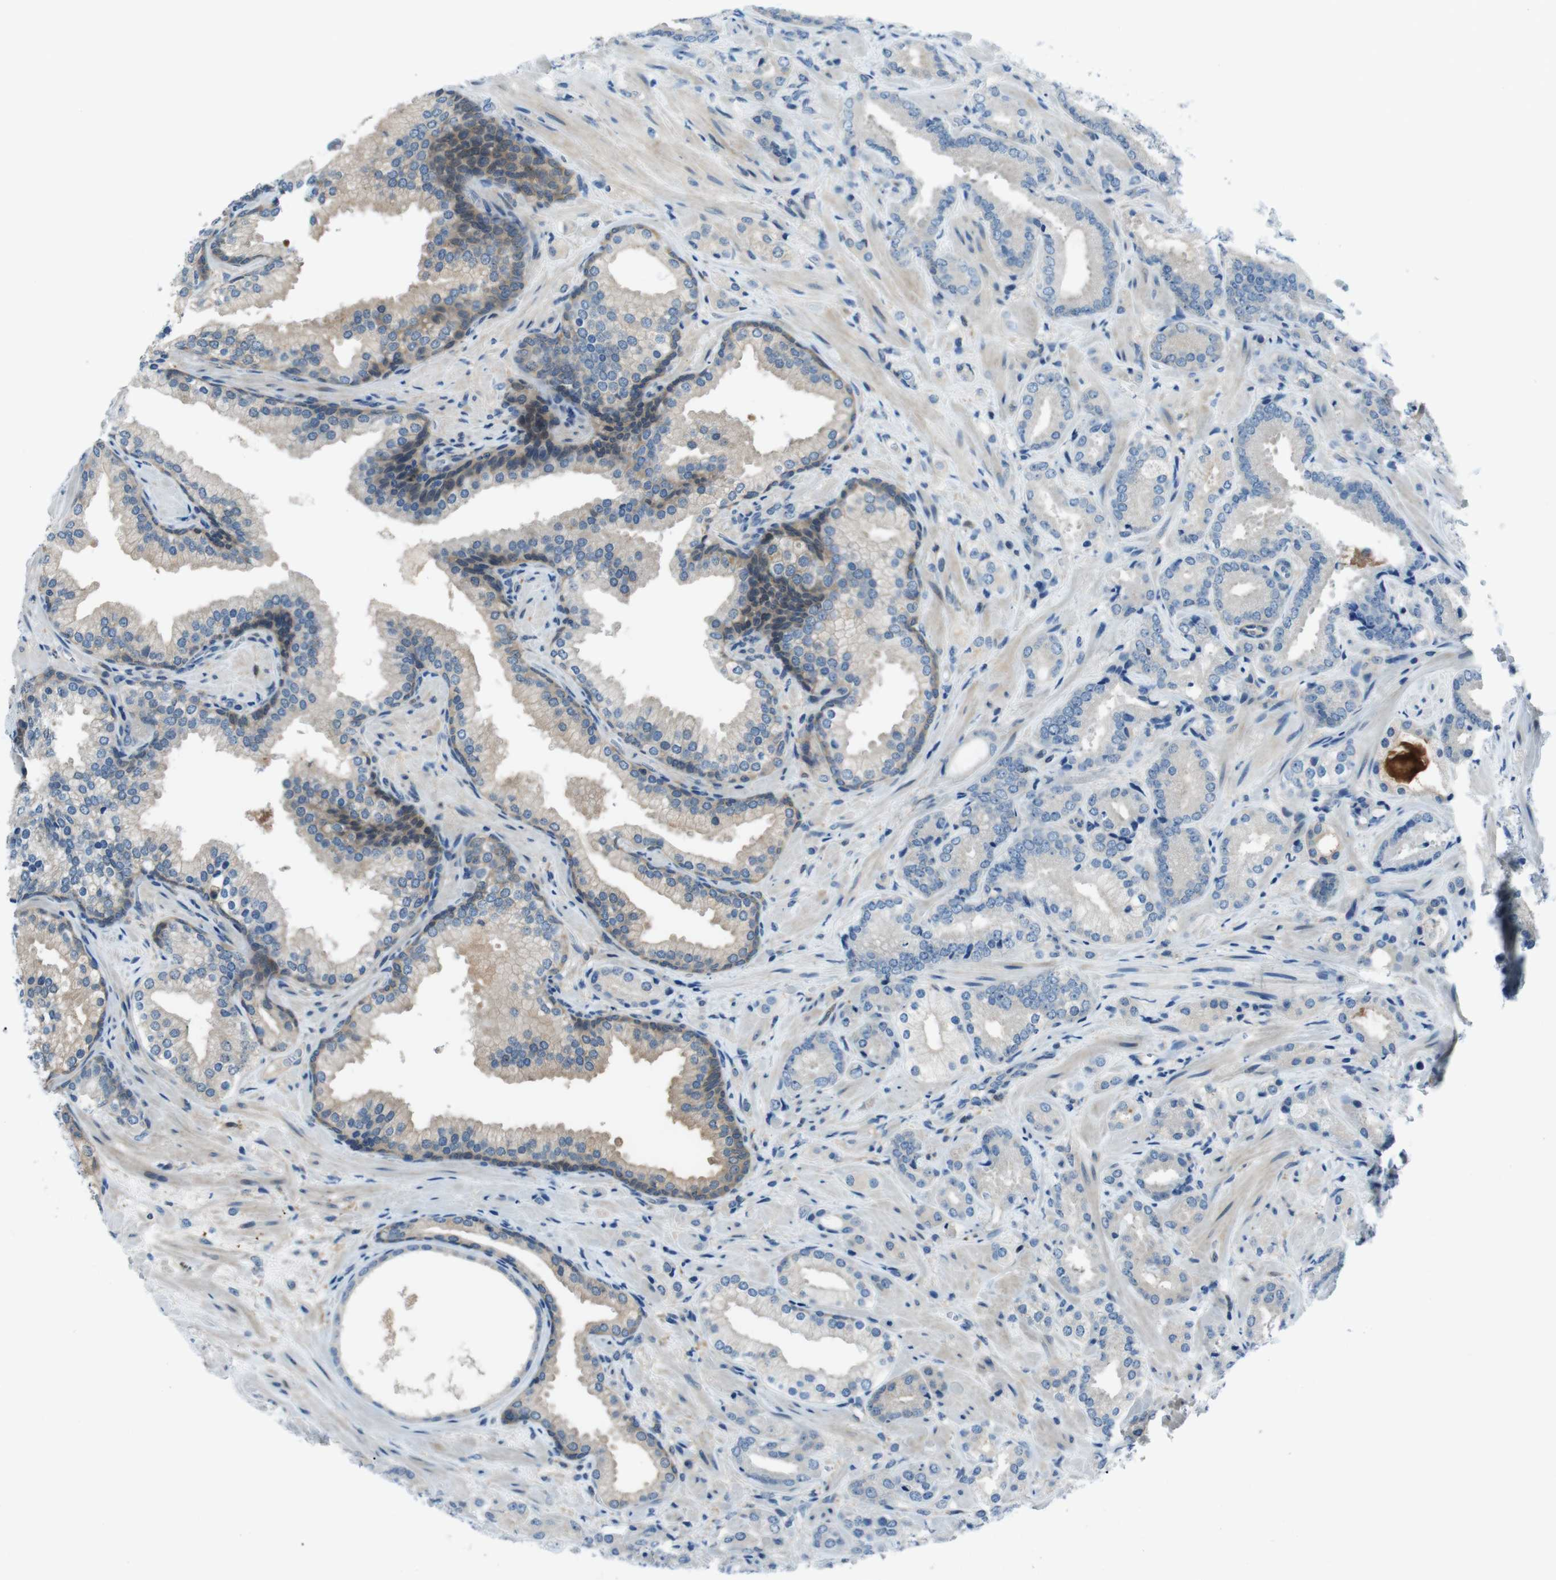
{"staining": {"intensity": "weak", "quantity": "<25%", "location": "cytoplasmic/membranous"}, "tissue": "prostate cancer", "cell_type": "Tumor cells", "image_type": "cancer", "snomed": [{"axis": "morphology", "description": "Adenocarcinoma, High grade"}, {"axis": "topography", "description": "Prostate"}], "caption": "Photomicrograph shows no protein staining in tumor cells of prostate adenocarcinoma (high-grade) tissue.", "gene": "NANOS2", "patient": {"sex": "male", "age": 64}}